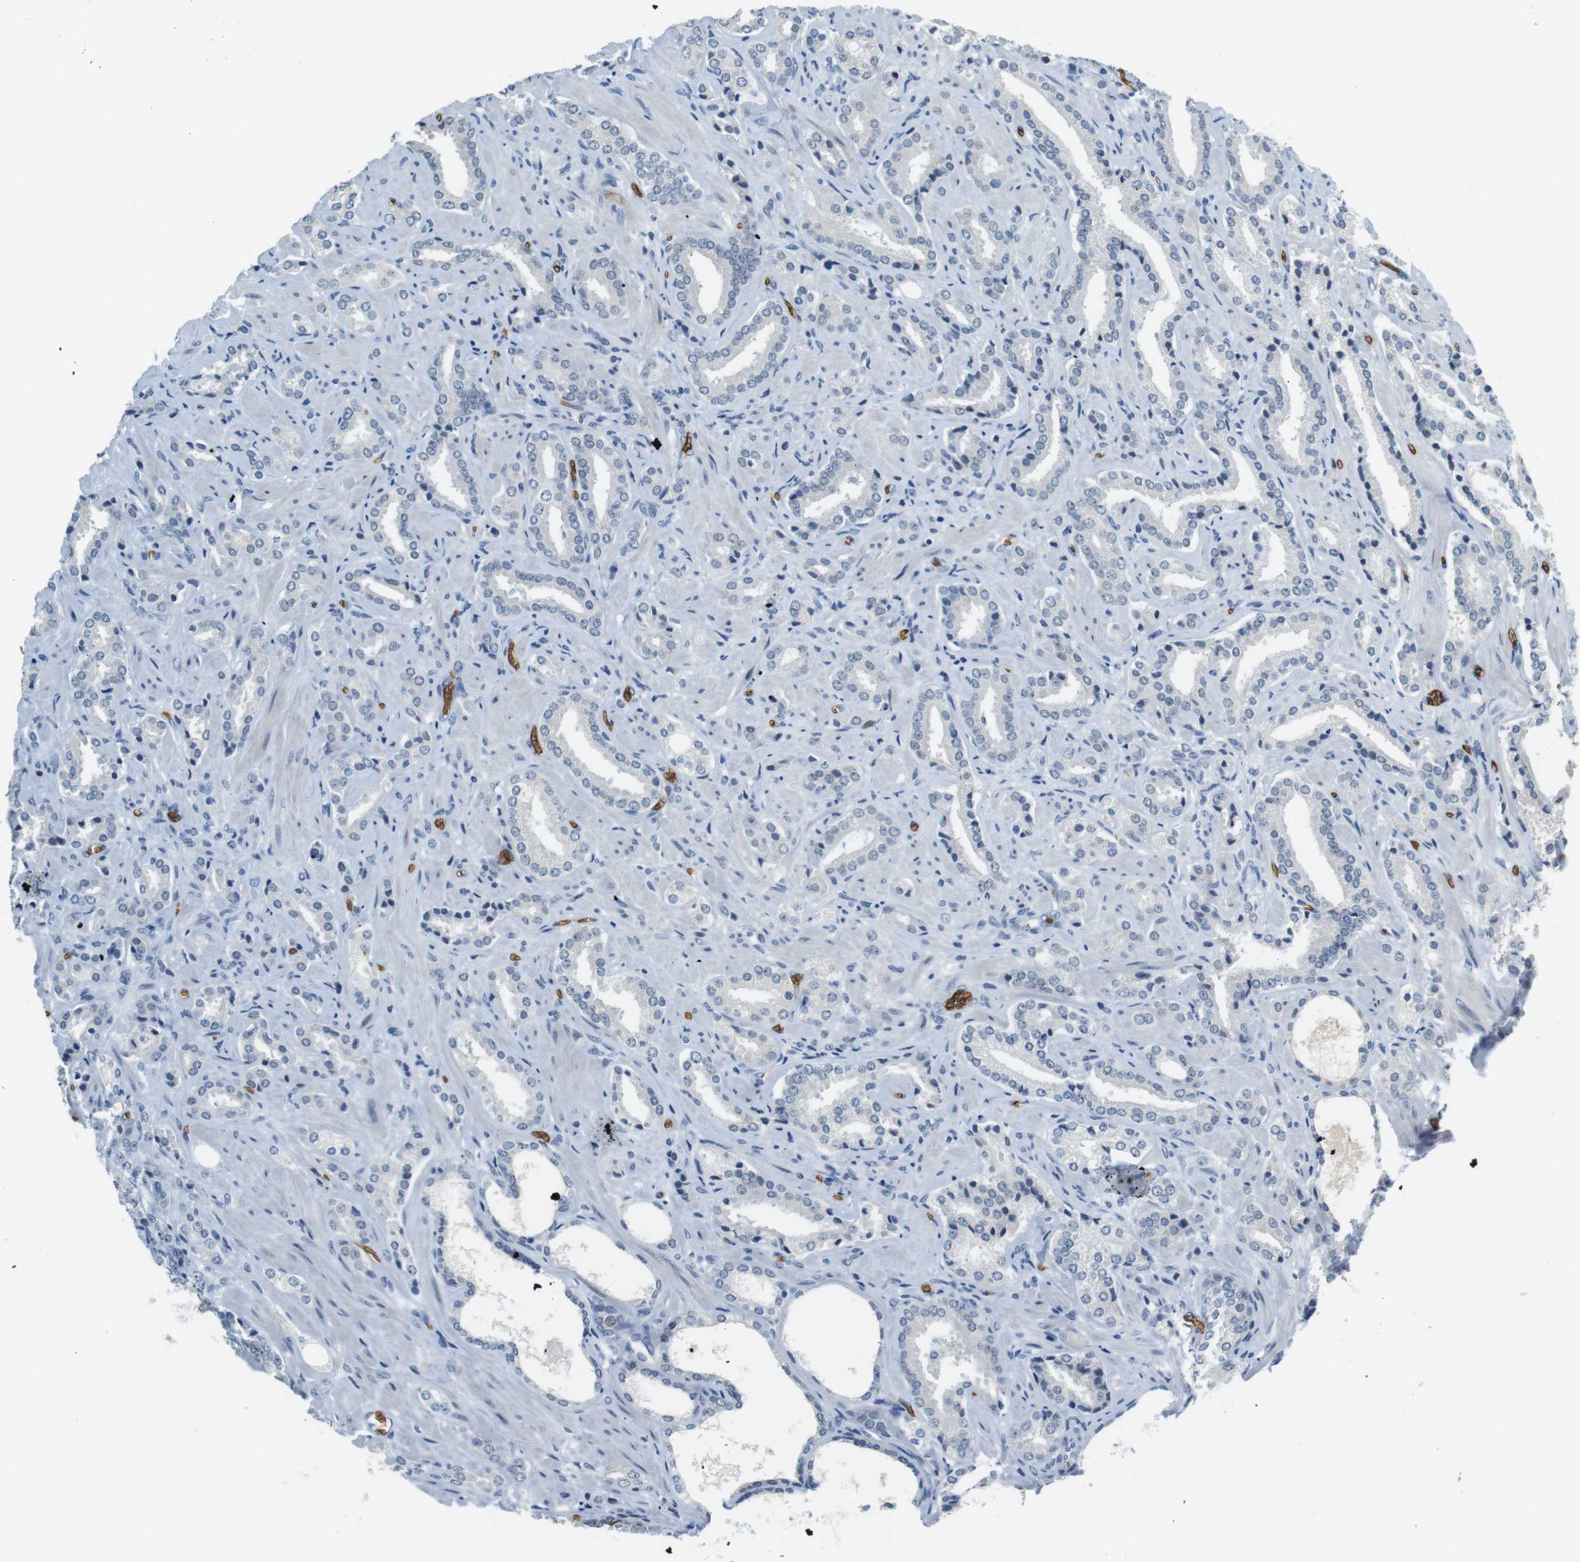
{"staining": {"intensity": "negative", "quantity": "none", "location": "none"}, "tissue": "prostate cancer", "cell_type": "Tumor cells", "image_type": "cancer", "snomed": [{"axis": "morphology", "description": "Adenocarcinoma, High grade"}, {"axis": "topography", "description": "Prostate"}], "caption": "Prostate cancer stained for a protein using immunohistochemistry reveals no expression tumor cells.", "gene": "SLC4A1", "patient": {"sex": "male", "age": 64}}